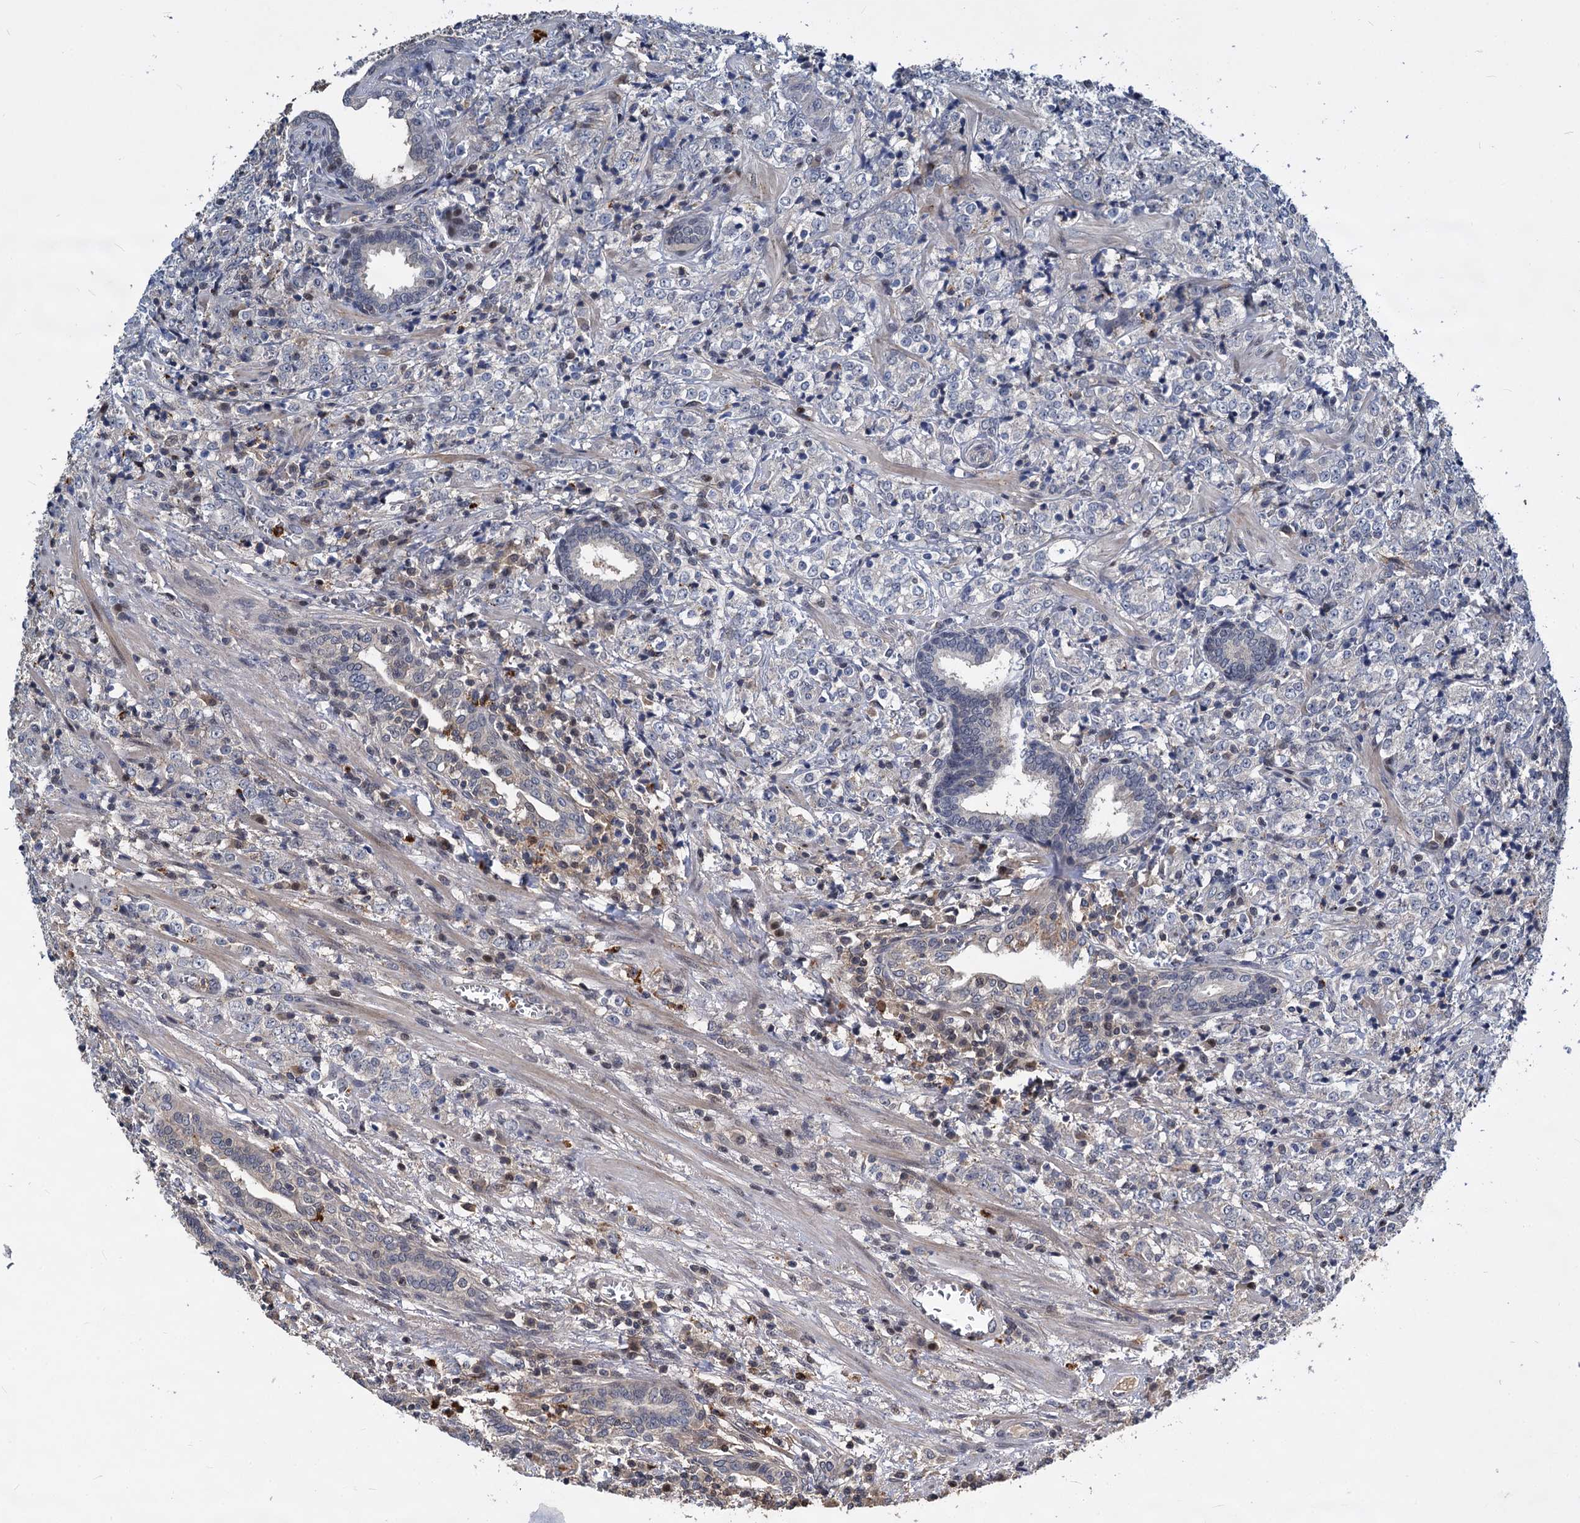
{"staining": {"intensity": "negative", "quantity": "none", "location": "none"}, "tissue": "prostate cancer", "cell_type": "Tumor cells", "image_type": "cancer", "snomed": [{"axis": "morphology", "description": "Adenocarcinoma, High grade"}, {"axis": "topography", "description": "Prostate"}], "caption": "Tumor cells are negative for protein expression in human adenocarcinoma (high-grade) (prostate).", "gene": "ATG101", "patient": {"sex": "male", "age": 69}}